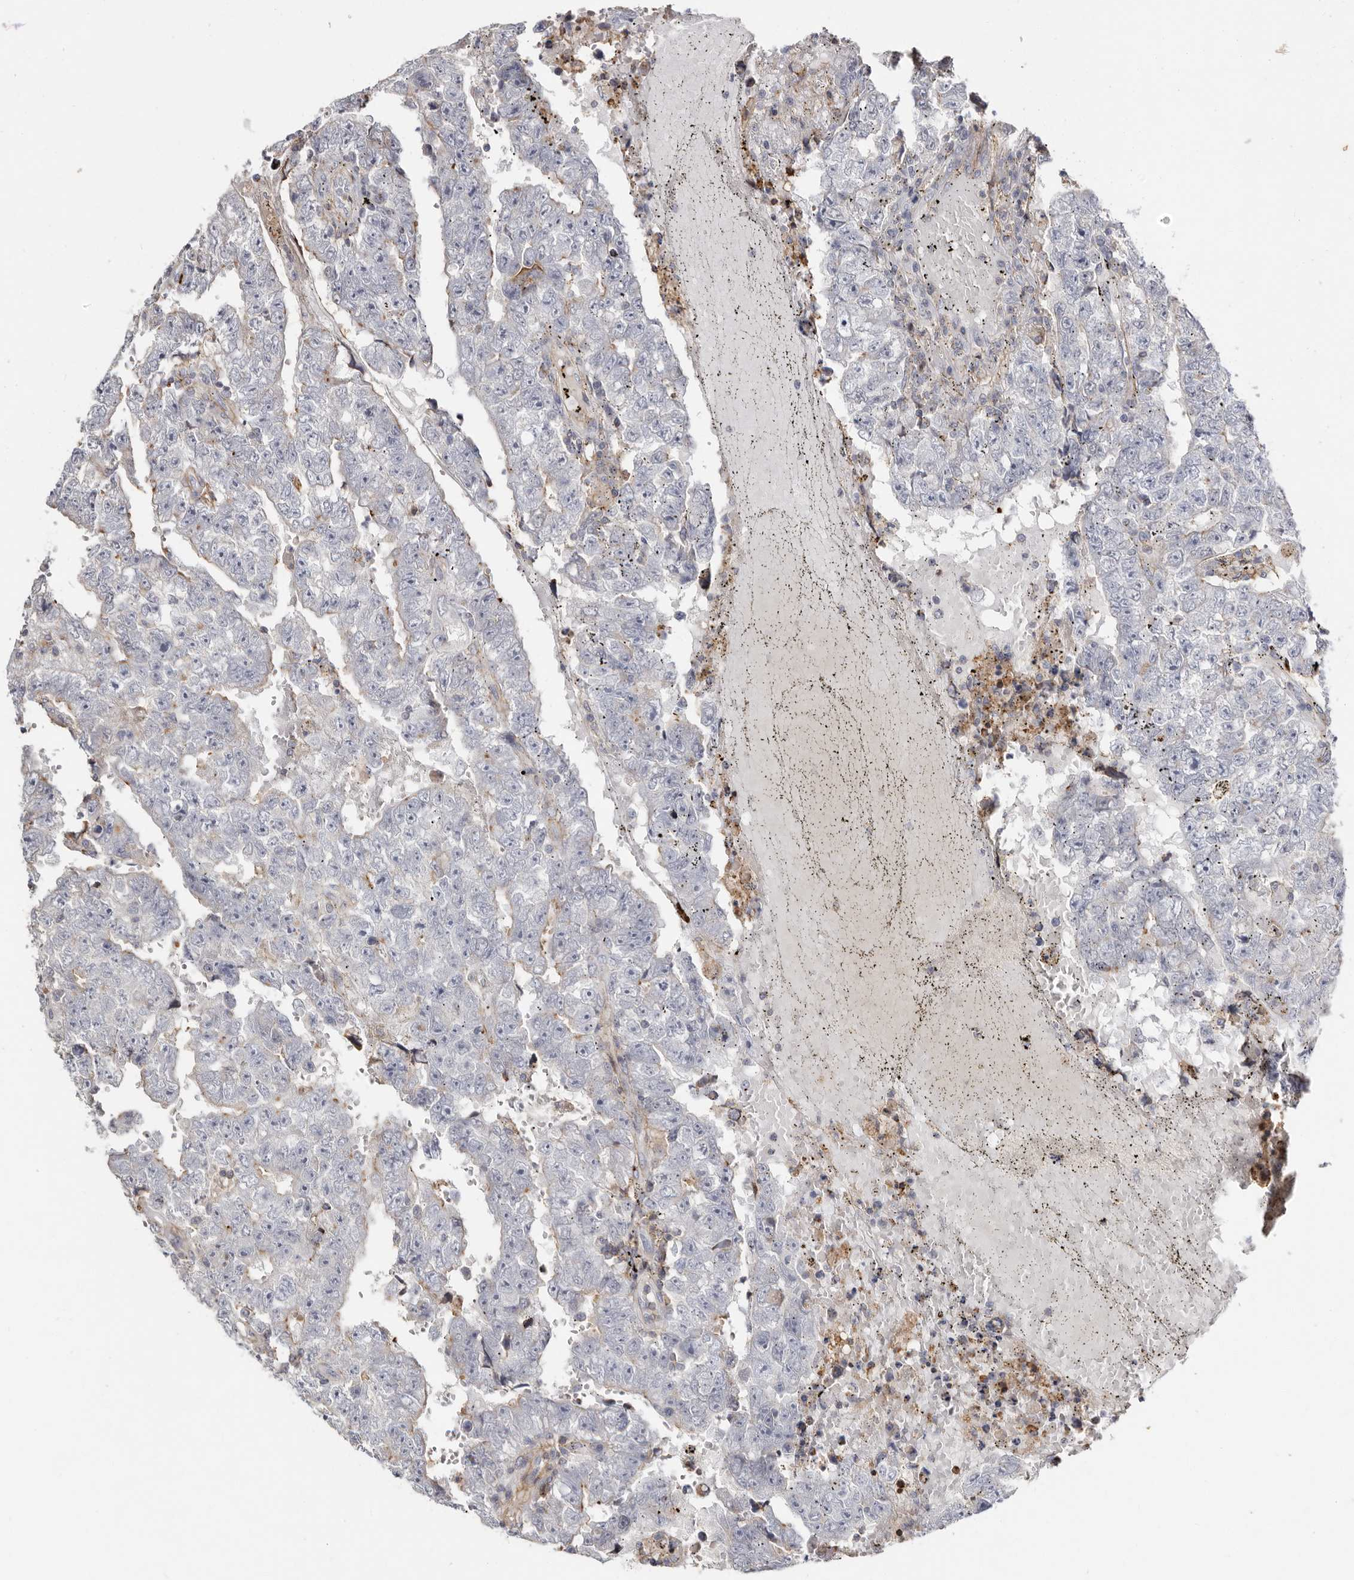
{"staining": {"intensity": "negative", "quantity": "none", "location": "none"}, "tissue": "testis cancer", "cell_type": "Tumor cells", "image_type": "cancer", "snomed": [{"axis": "morphology", "description": "Carcinoma, Embryonal, NOS"}, {"axis": "topography", "description": "Testis"}], "caption": "Immunohistochemistry of testis cancer reveals no expression in tumor cells.", "gene": "KIF26B", "patient": {"sex": "male", "age": 25}}